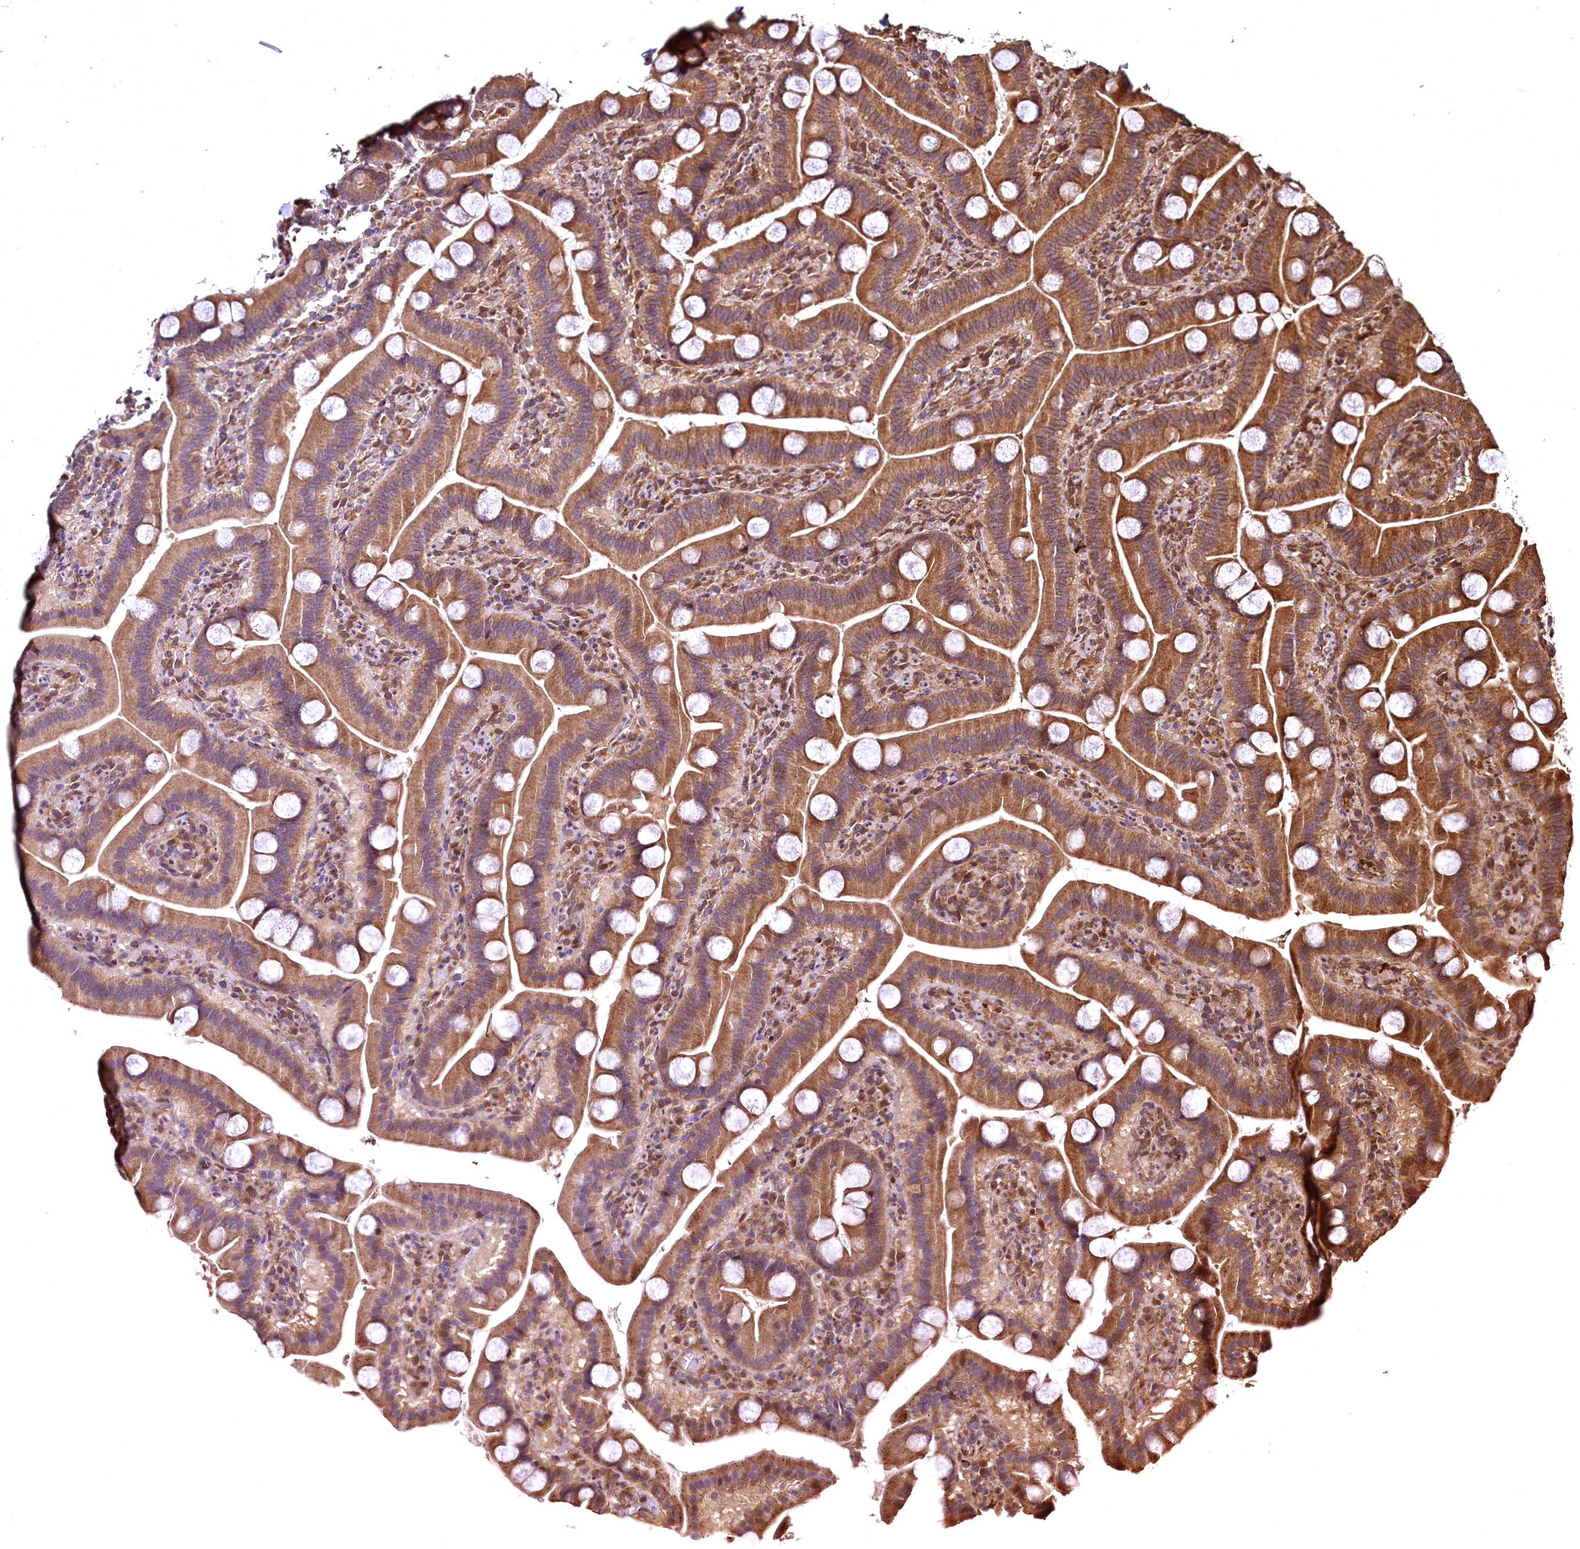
{"staining": {"intensity": "moderate", "quantity": ">75%", "location": "cytoplasmic/membranous"}, "tissue": "duodenum", "cell_type": "Glandular cells", "image_type": "normal", "snomed": [{"axis": "morphology", "description": "Normal tissue, NOS"}, {"axis": "topography", "description": "Duodenum"}], "caption": "Glandular cells exhibit medium levels of moderate cytoplasmic/membranous positivity in approximately >75% of cells in unremarkable duodenum.", "gene": "TBCEL", "patient": {"sex": "male", "age": 55}}